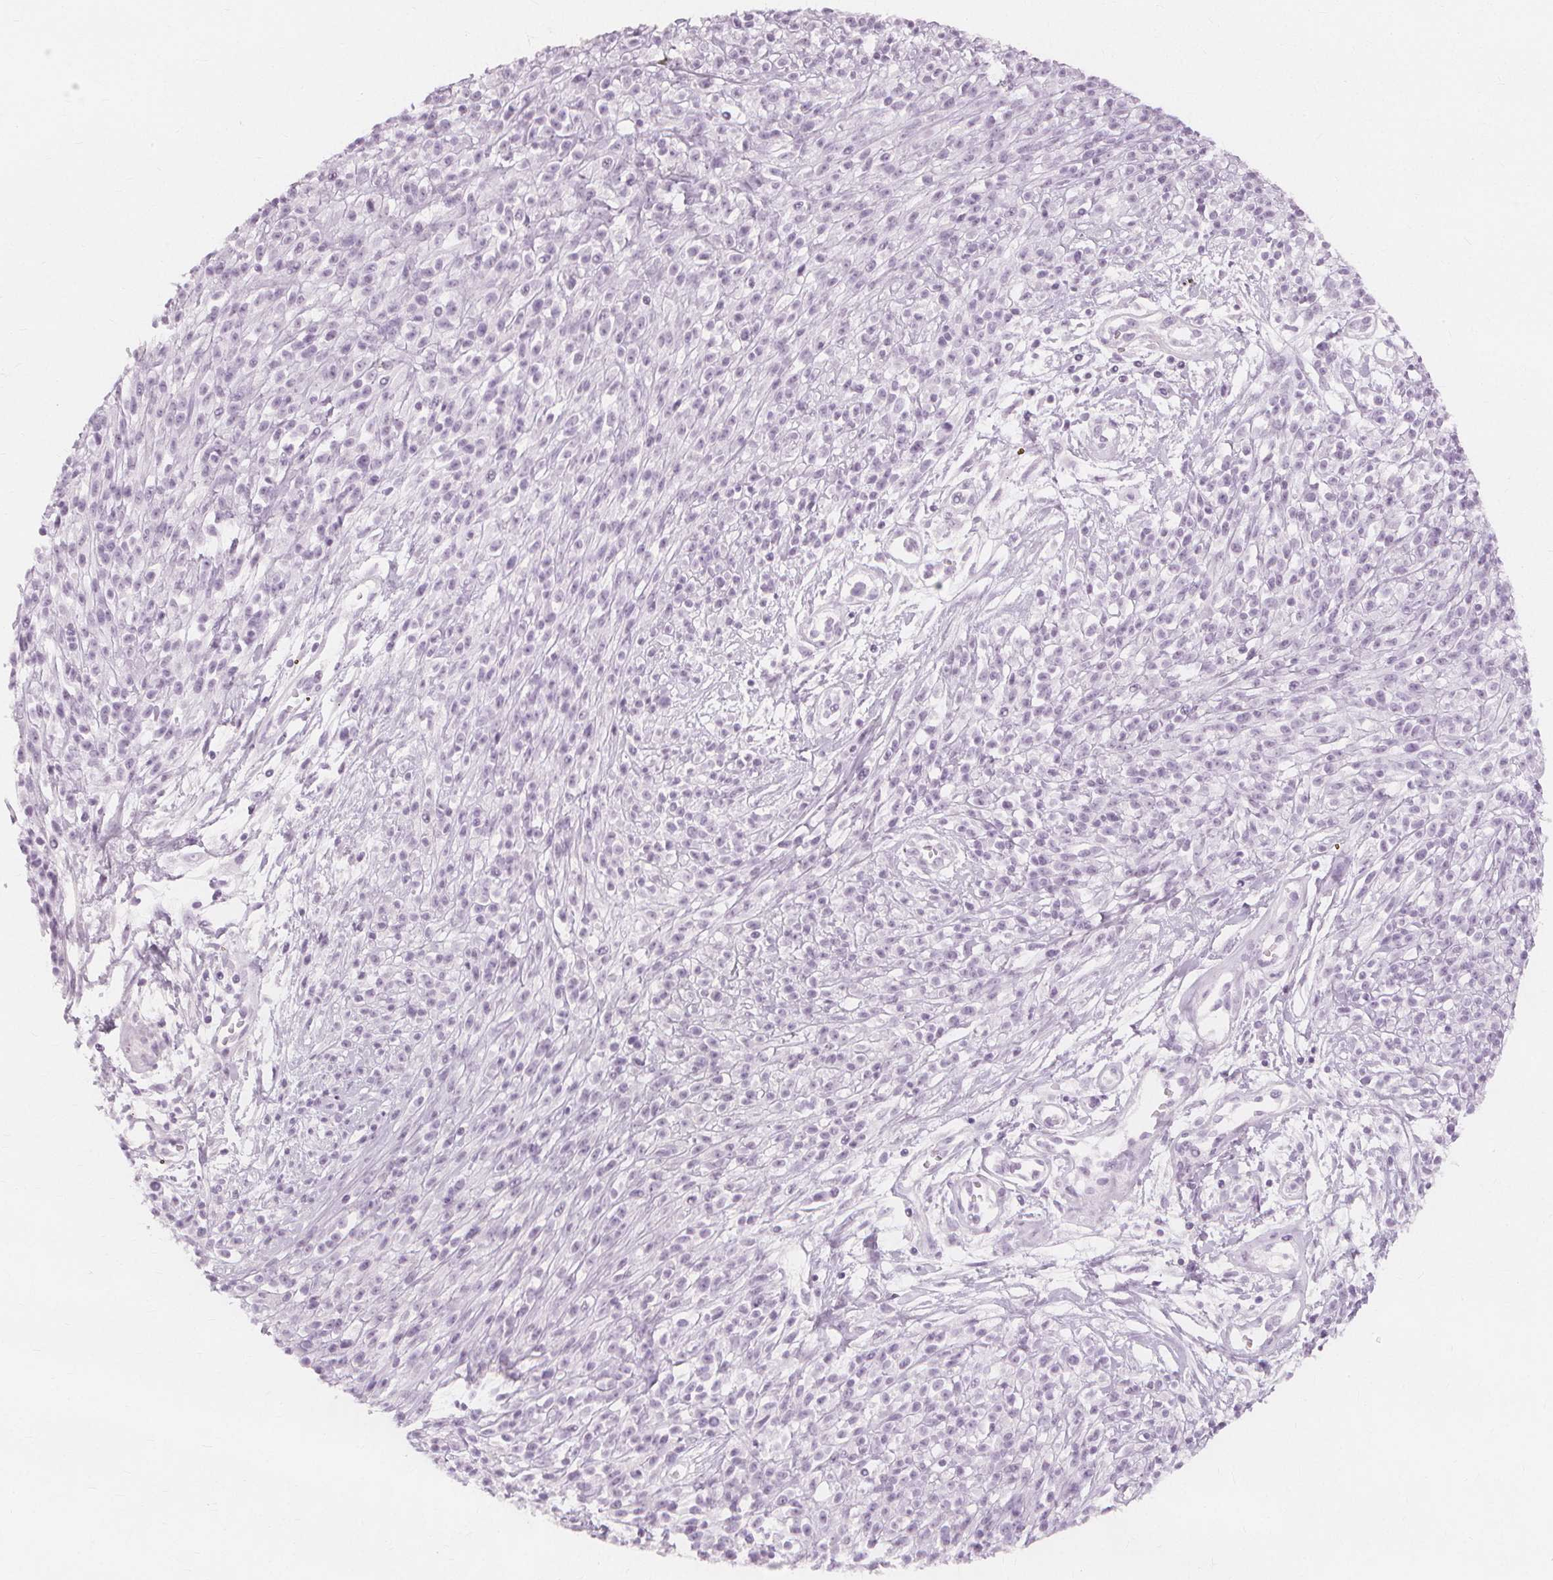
{"staining": {"intensity": "negative", "quantity": "none", "location": "none"}, "tissue": "melanoma", "cell_type": "Tumor cells", "image_type": "cancer", "snomed": [{"axis": "morphology", "description": "Malignant melanoma, NOS"}, {"axis": "topography", "description": "Skin"}, {"axis": "topography", "description": "Skin of trunk"}], "caption": "DAB immunohistochemical staining of melanoma exhibits no significant staining in tumor cells. (DAB (3,3'-diaminobenzidine) IHC with hematoxylin counter stain).", "gene": "TFF1", "patient": {"sex": "male", "age": 74}}